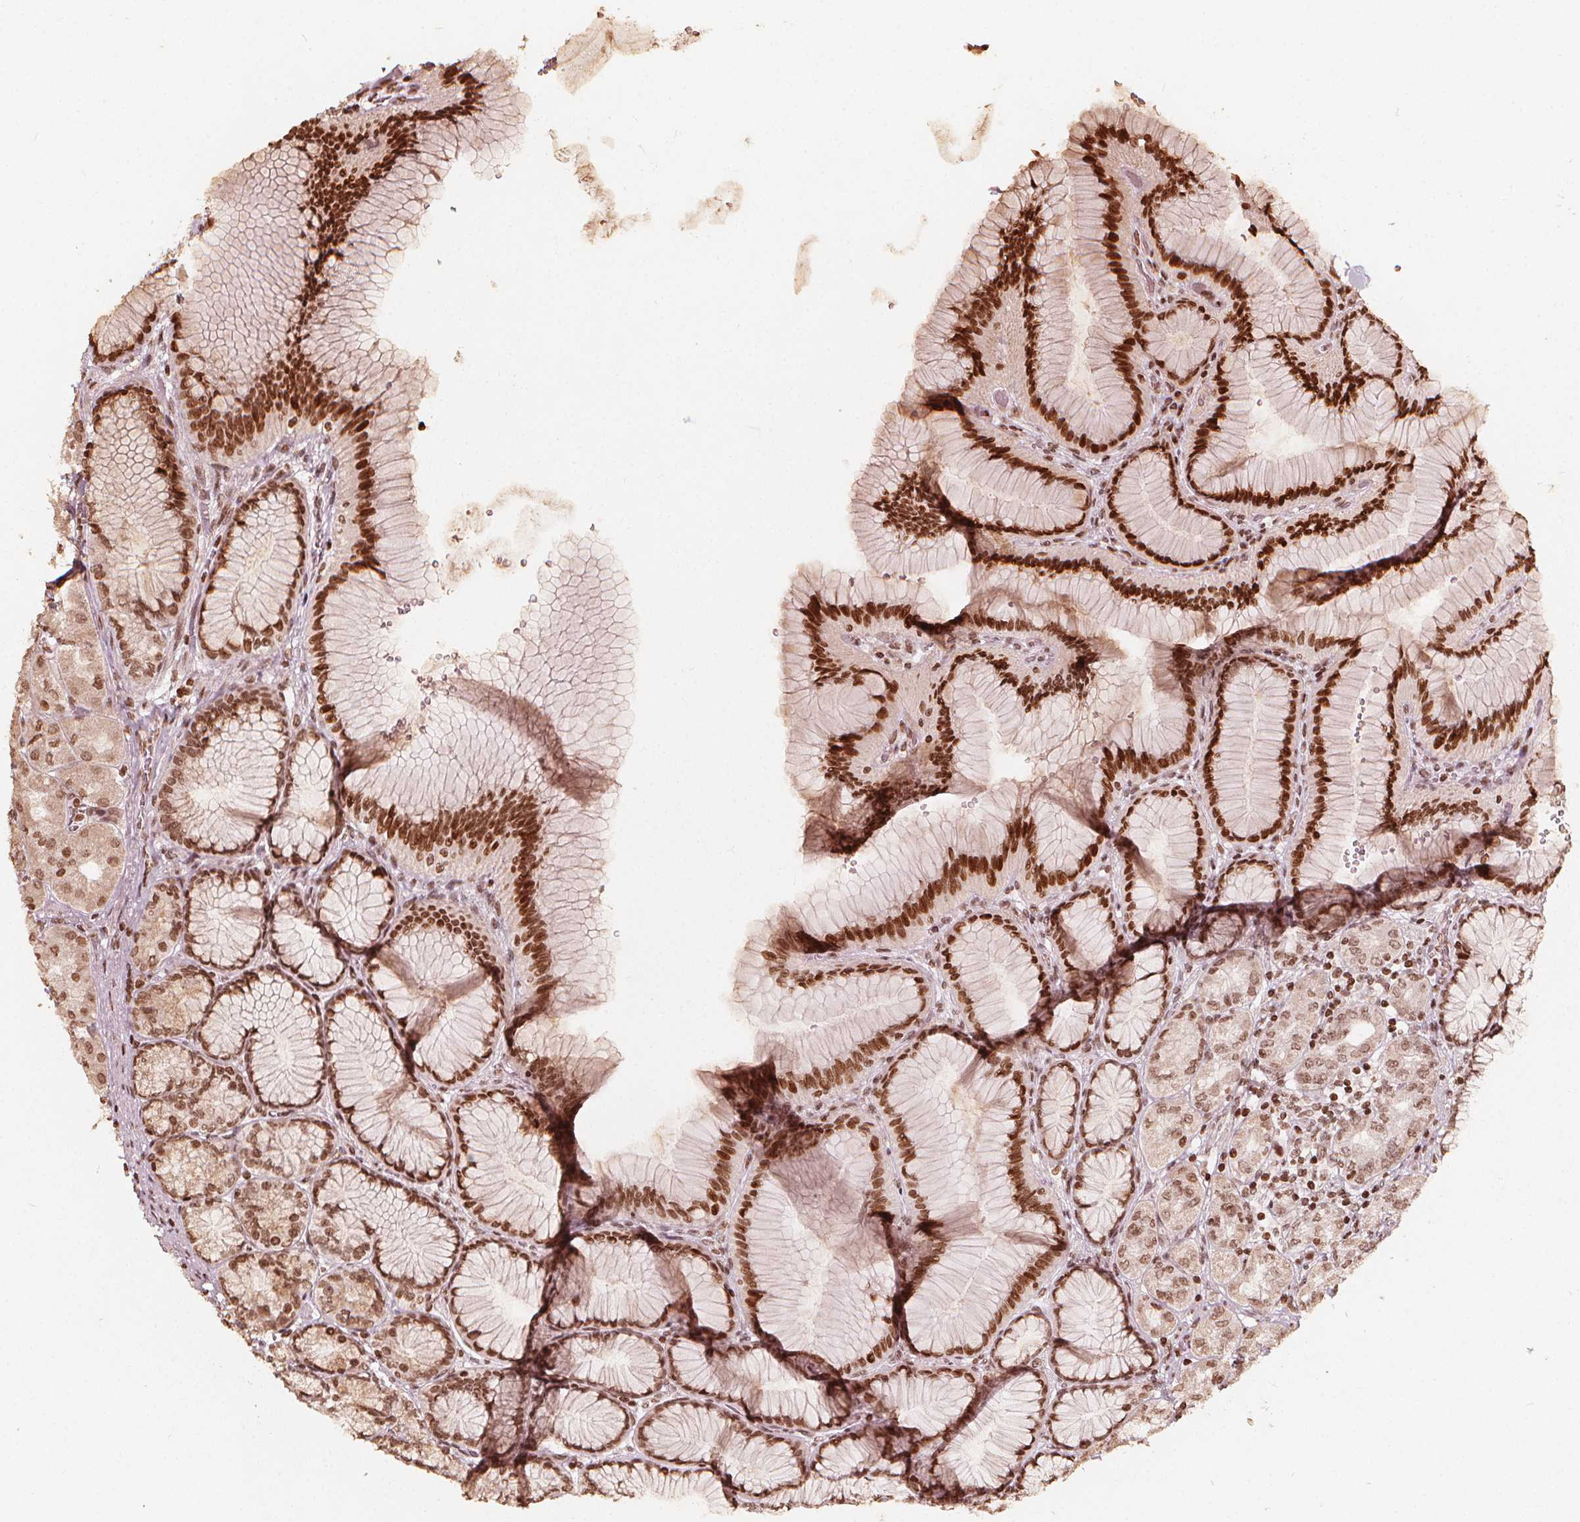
{"staining": {"intensity": "moderate", "quantity": ">75%", "location": "nuclear"}, "tissue": "stomach", "cell_type": "Glandular cells", "image_type": "normal", "snomed": [{"axis": "morphology", "description": "Normal tissue, NOS"}, {"axis": "morphology", "description": "Adenocarcinoma, NOS"}, {"axis": "morphology", "description": "Adenocarcinoma, High grade"}, {"axis": "topography", "description": "Stomach, upper"}, {"axis": "topography", "description": "Stomach"}], "caption": "High-magnification brightfield microscopy of unremarkable stomach stained with DAB (brown) and counterstained with hematoxylin (blue). glandular cells exhibit moderate nuclear positivity is appreciated in about>75% of cells. (brown staining indicates protein expression, while blue staining denotes nuclei).", "gene": "H3C14", "patient": {"sex": "female", "age": 65}}